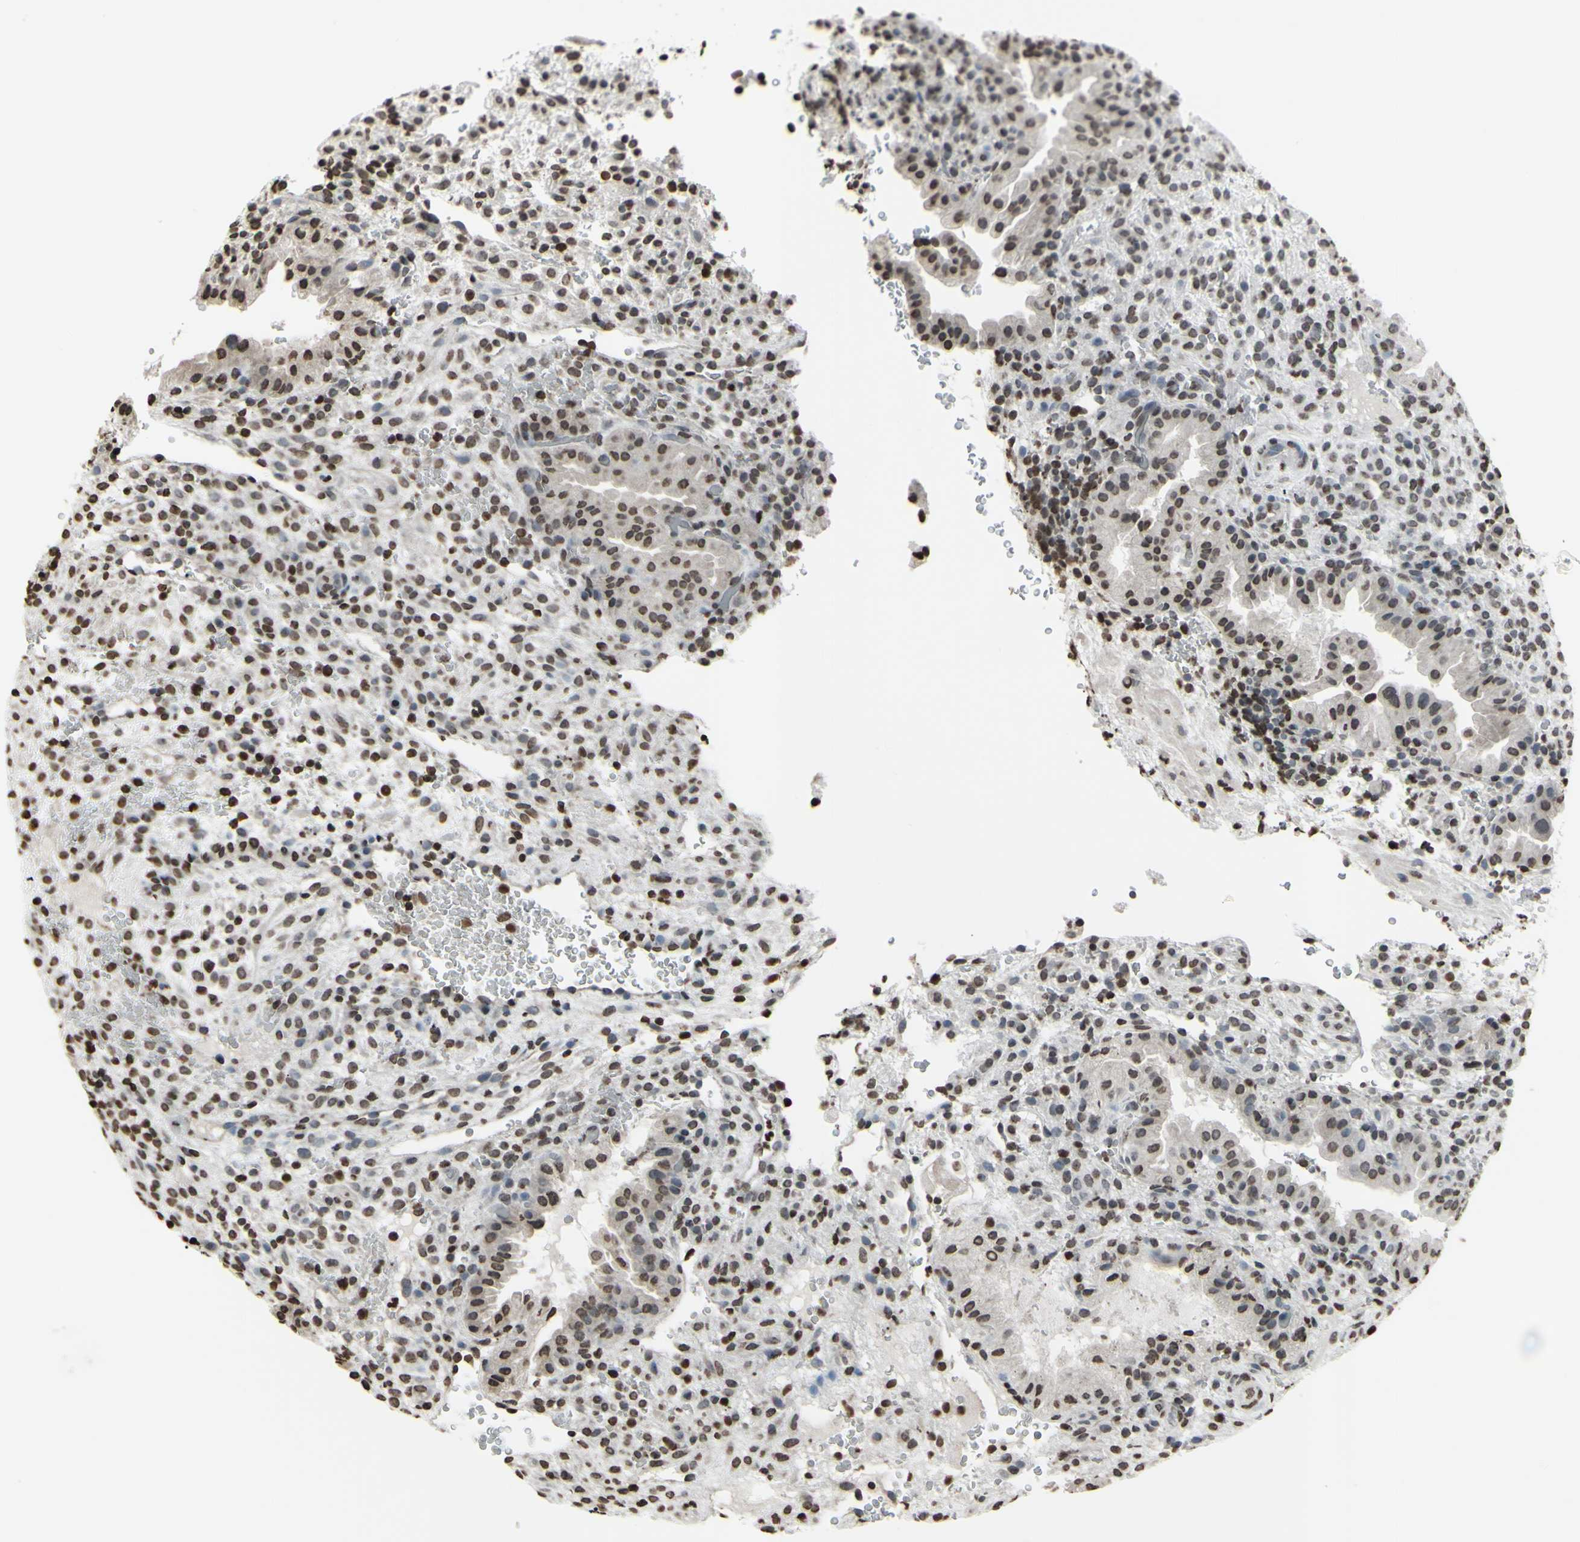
{"staining": {"intensity": "weak", "quantity": "25%-75%", "location": "nuclear"}, "tissue": "placenta", "cell_type": "Decidual cells", "image_type": "normal", "snomed": [{"axis": "morphology", "description": "Normal tissue, NOS"}, {"axis": "topography", "description": "Placenta"}], "caption": "Immunohistochemistry image of unremarkable human placenta stained for a protein (brown), which exhibits low levels of weak nuclear expression in approximately 25%-75% of decidual cells.", "gene": "CD79B", "patient": {"sex": "female", "age": 19}}